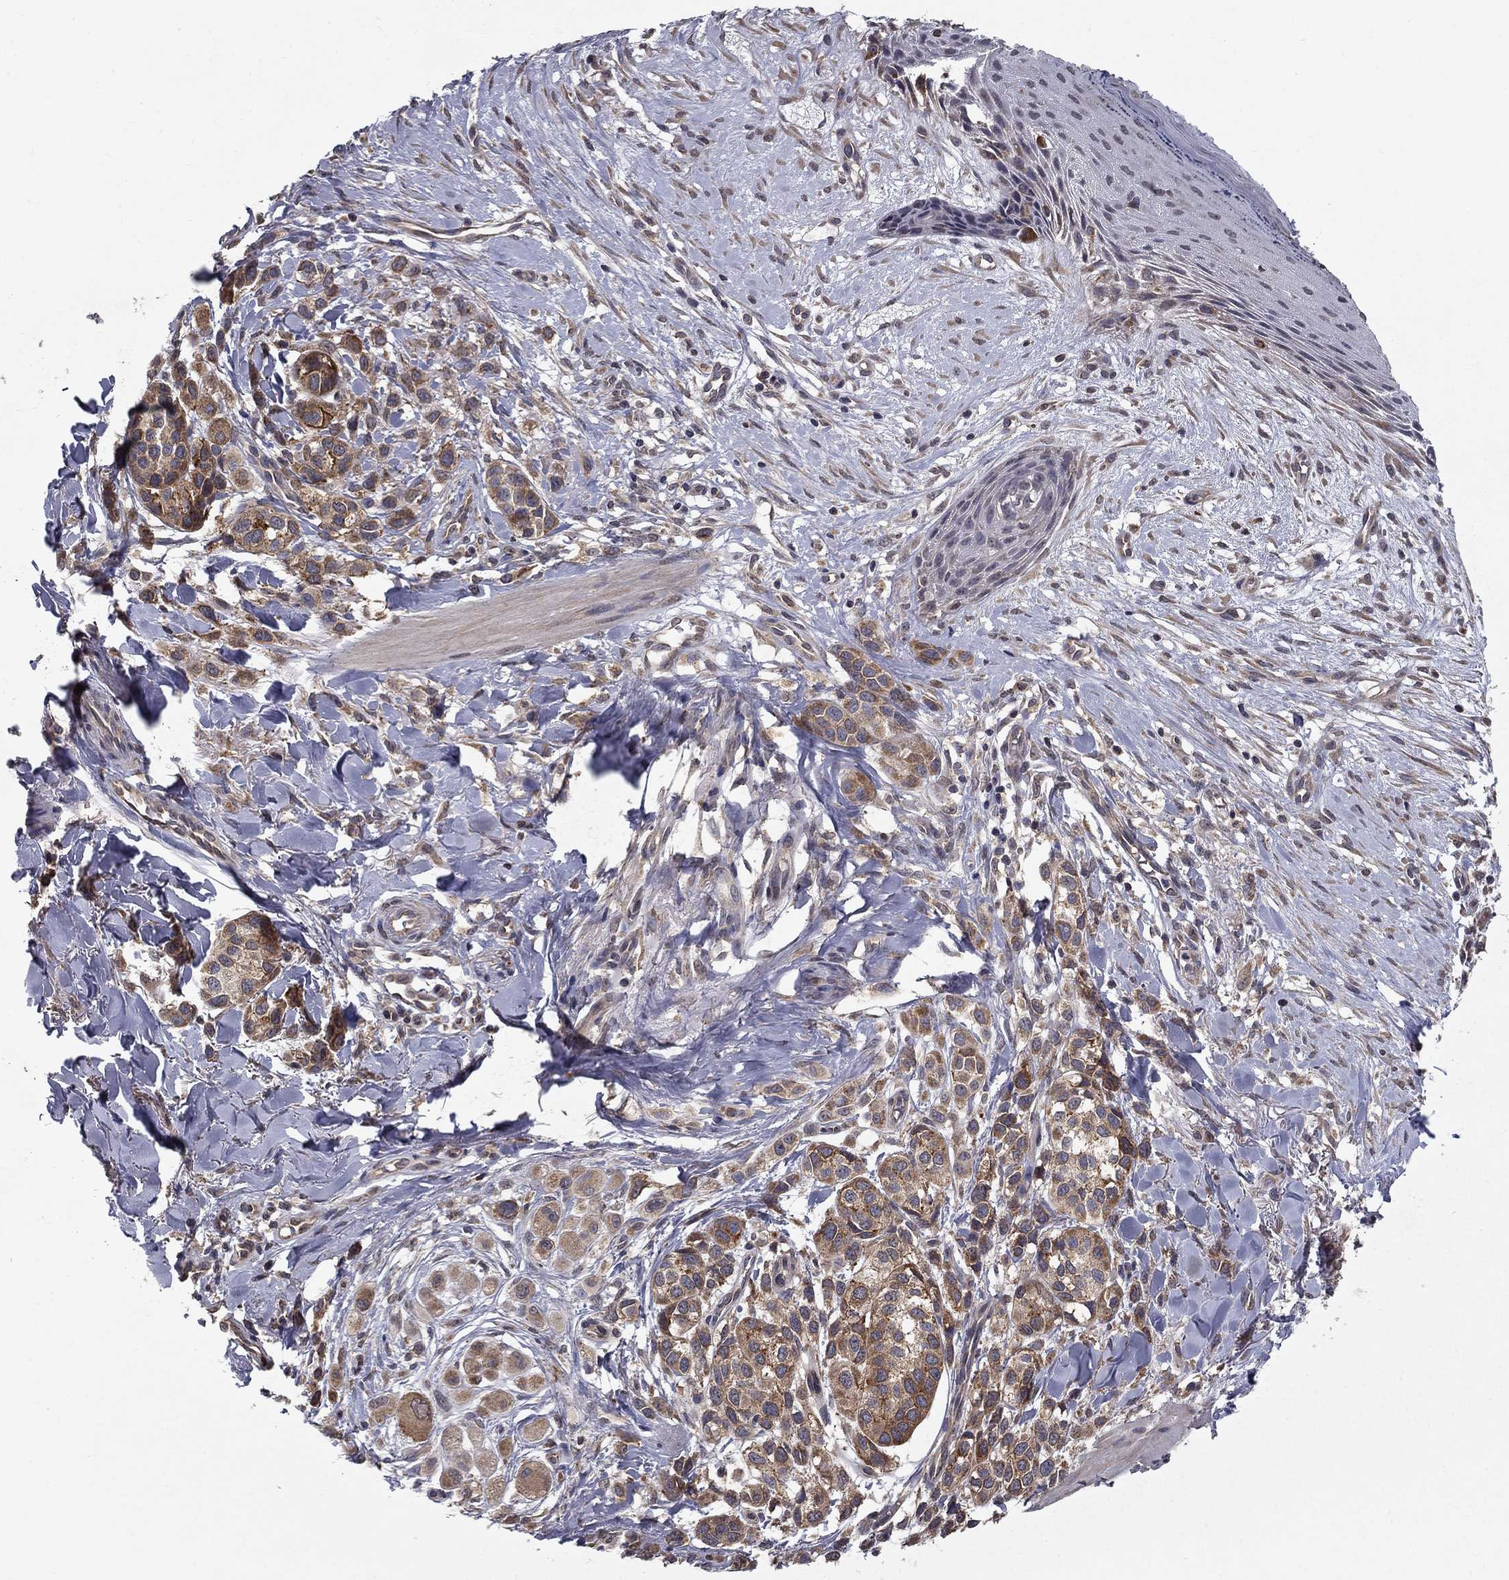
{"staining": {"intensity": "moderate", "quantity": ">75%", "location": "cytoplasmic/membranous"}, "tissue": "melanoma", "cell_type": "Tumor cells", "image_type": "cancer", "snomed": [{"axis": "morphology", "description": "Malignant melanoma, NOS"}, {"axis": "topography", "description": "Skin"}], "caption": "This micrograph demonstrates melanoma stained with immunohistochemistry to label a protein in brown. The cytoplasmic/membranous of tumor cells show moderate positivity for the protein. Nuclei are counter-stained blue.", "gene": "SLC2A13", "patient": {"sex": "male", "age": 57}}